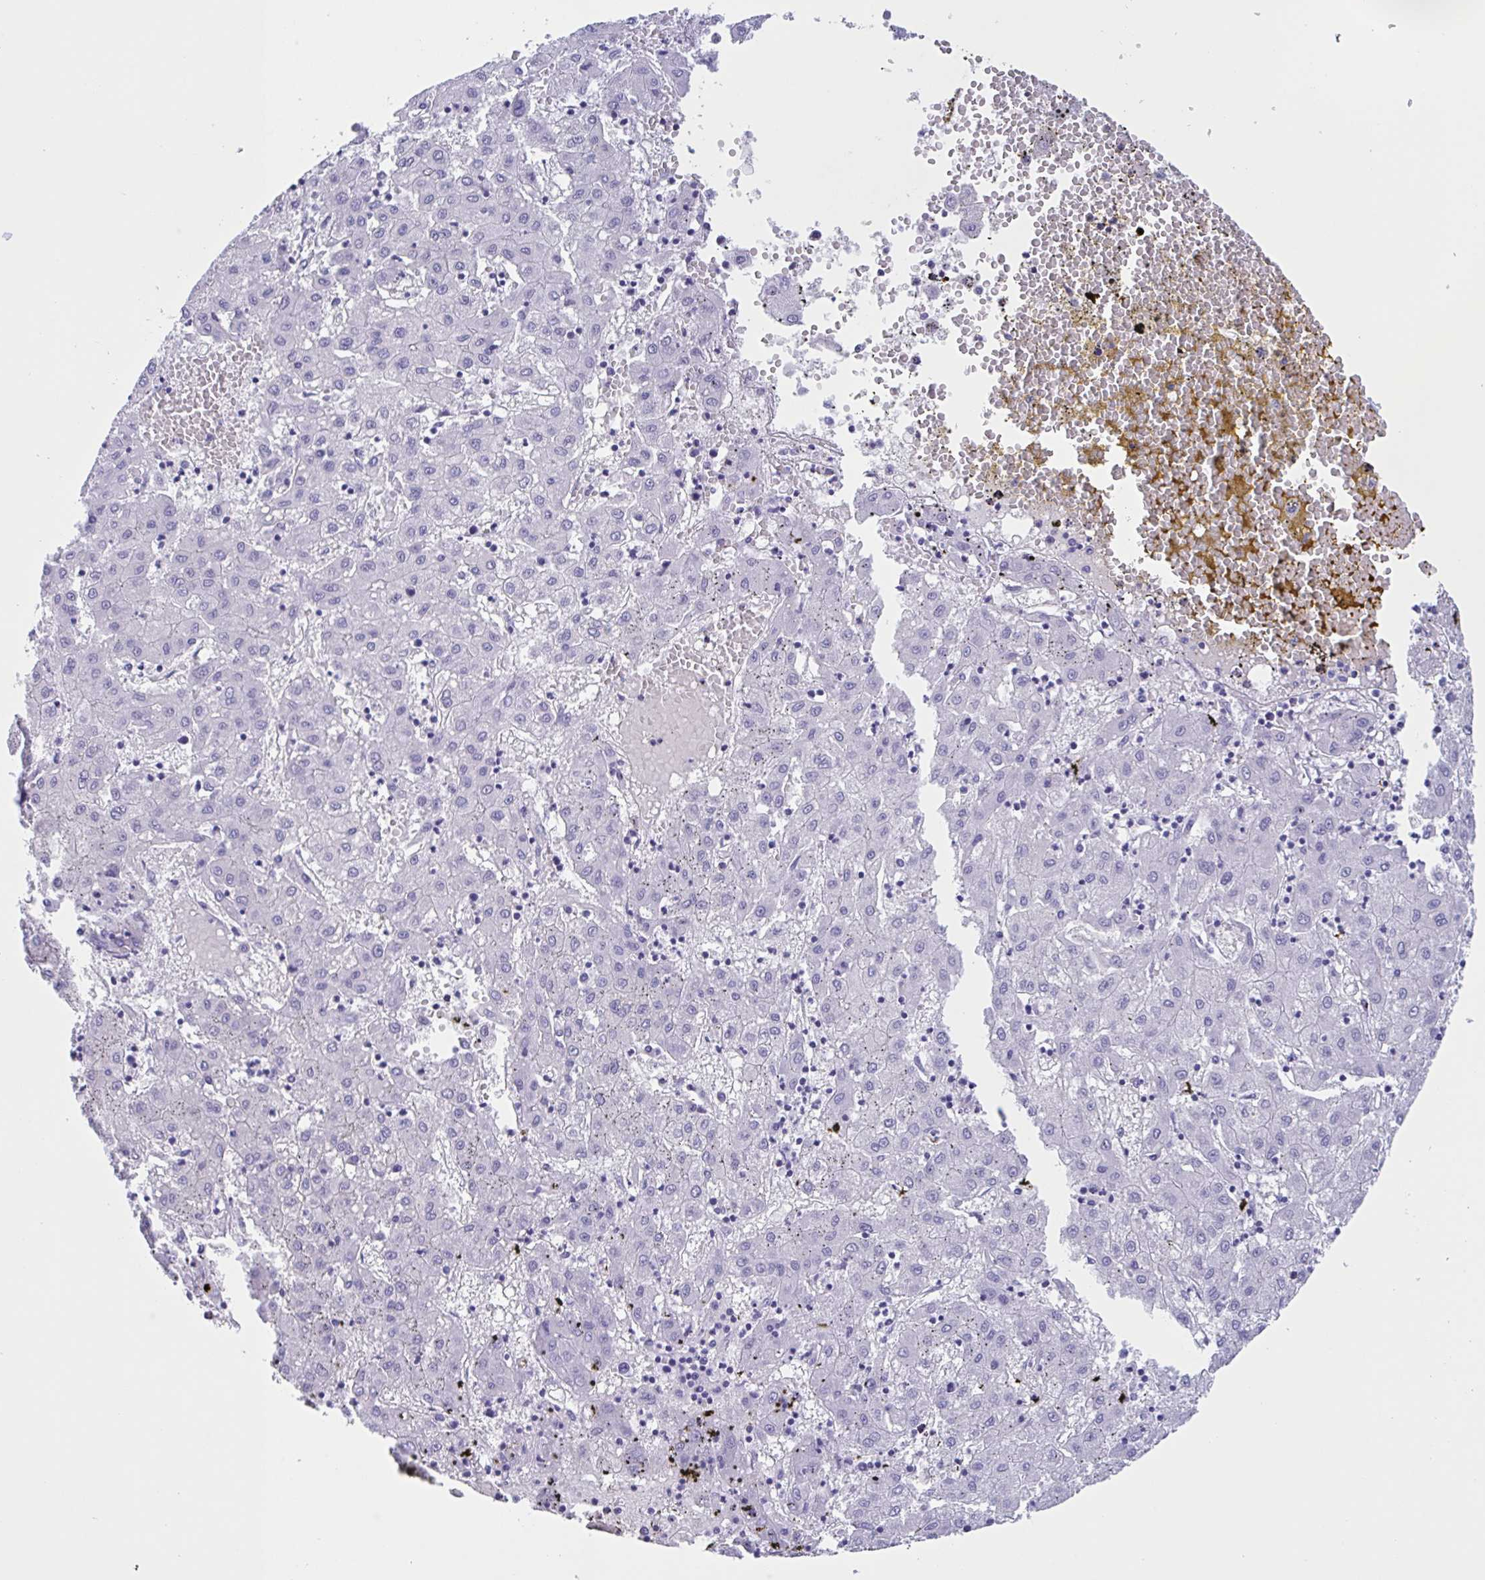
{"staining": {"intensity": "negative", "quantity": "none", "location": "none"}, "tissue": "liver cancer", "cell_type": "Tumor cells", "image_type": "cancer", "snomed": [{"axis": "morphology", "description": "Carcinoma, Hepatocellular, NOS"}, {"axis": "topography", "description": "Liver"}], "caption": "This is an immunohistochemistry (IHC) image of human liver hepatocellular carcinoma. There is no expression in tumor cells.", "gene": "ZNF850", "patient": {"sex": "male", "age": 72}}